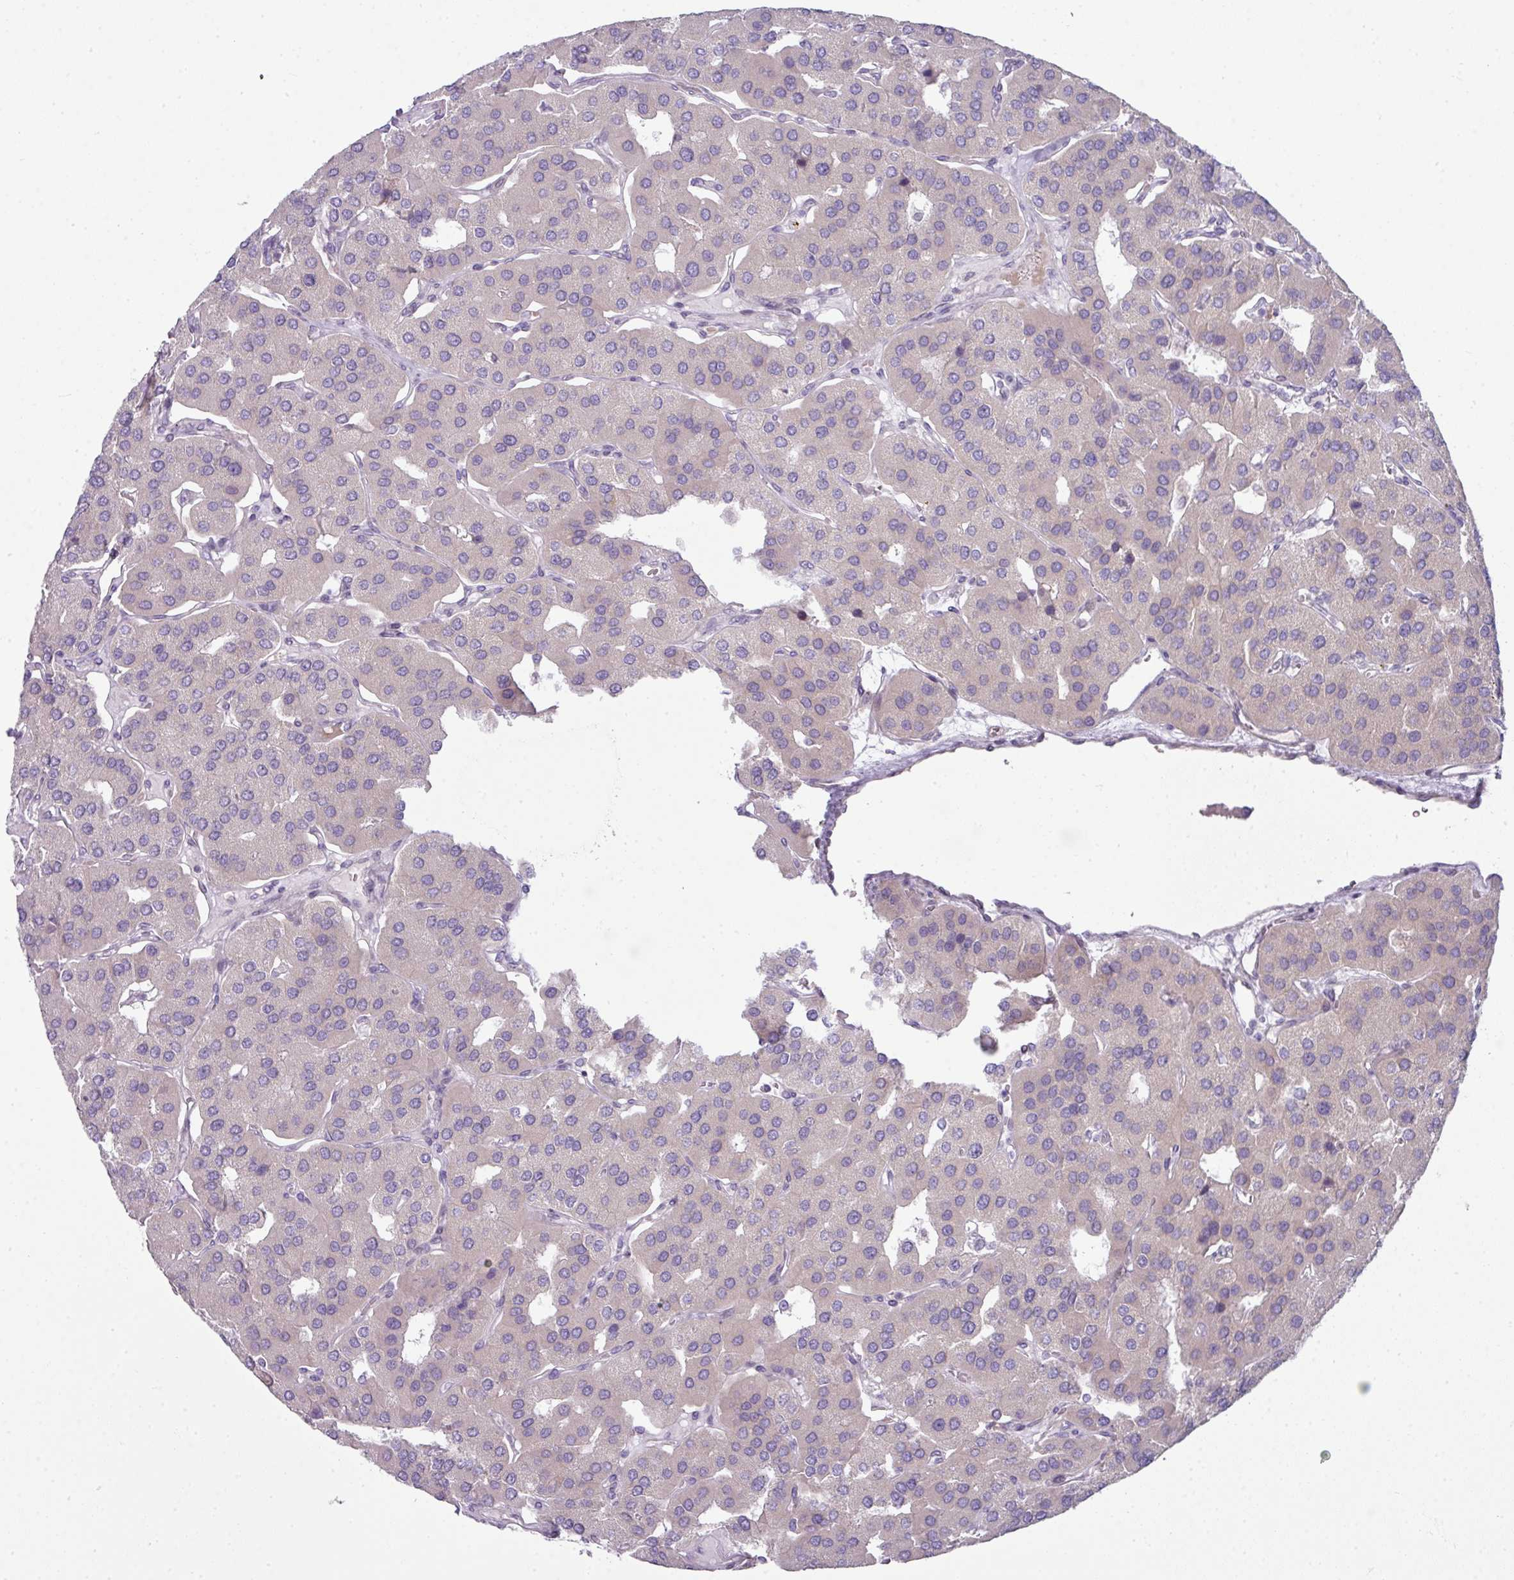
{"staining": {"intensity": "negative", "quantity": "none", "location": "none"}, "tissue": "parathyroid gland", "cell_type": "Glandular cells", "image_type": "normal", "snomed": [{"axis": "morphology", "description": "Normal tissue, NOS"}, {"axis": "morphology", "description": "Adenoma, NOS"}, {"axis": "topography", "description": "Parathyroid gland"}], "caption": "This is an IHC micrograph of benign parathyroid gland. There is no expression in glandular cells.", "gene": "STAT5A", "patient": {"sex": "female", "age": 86}}